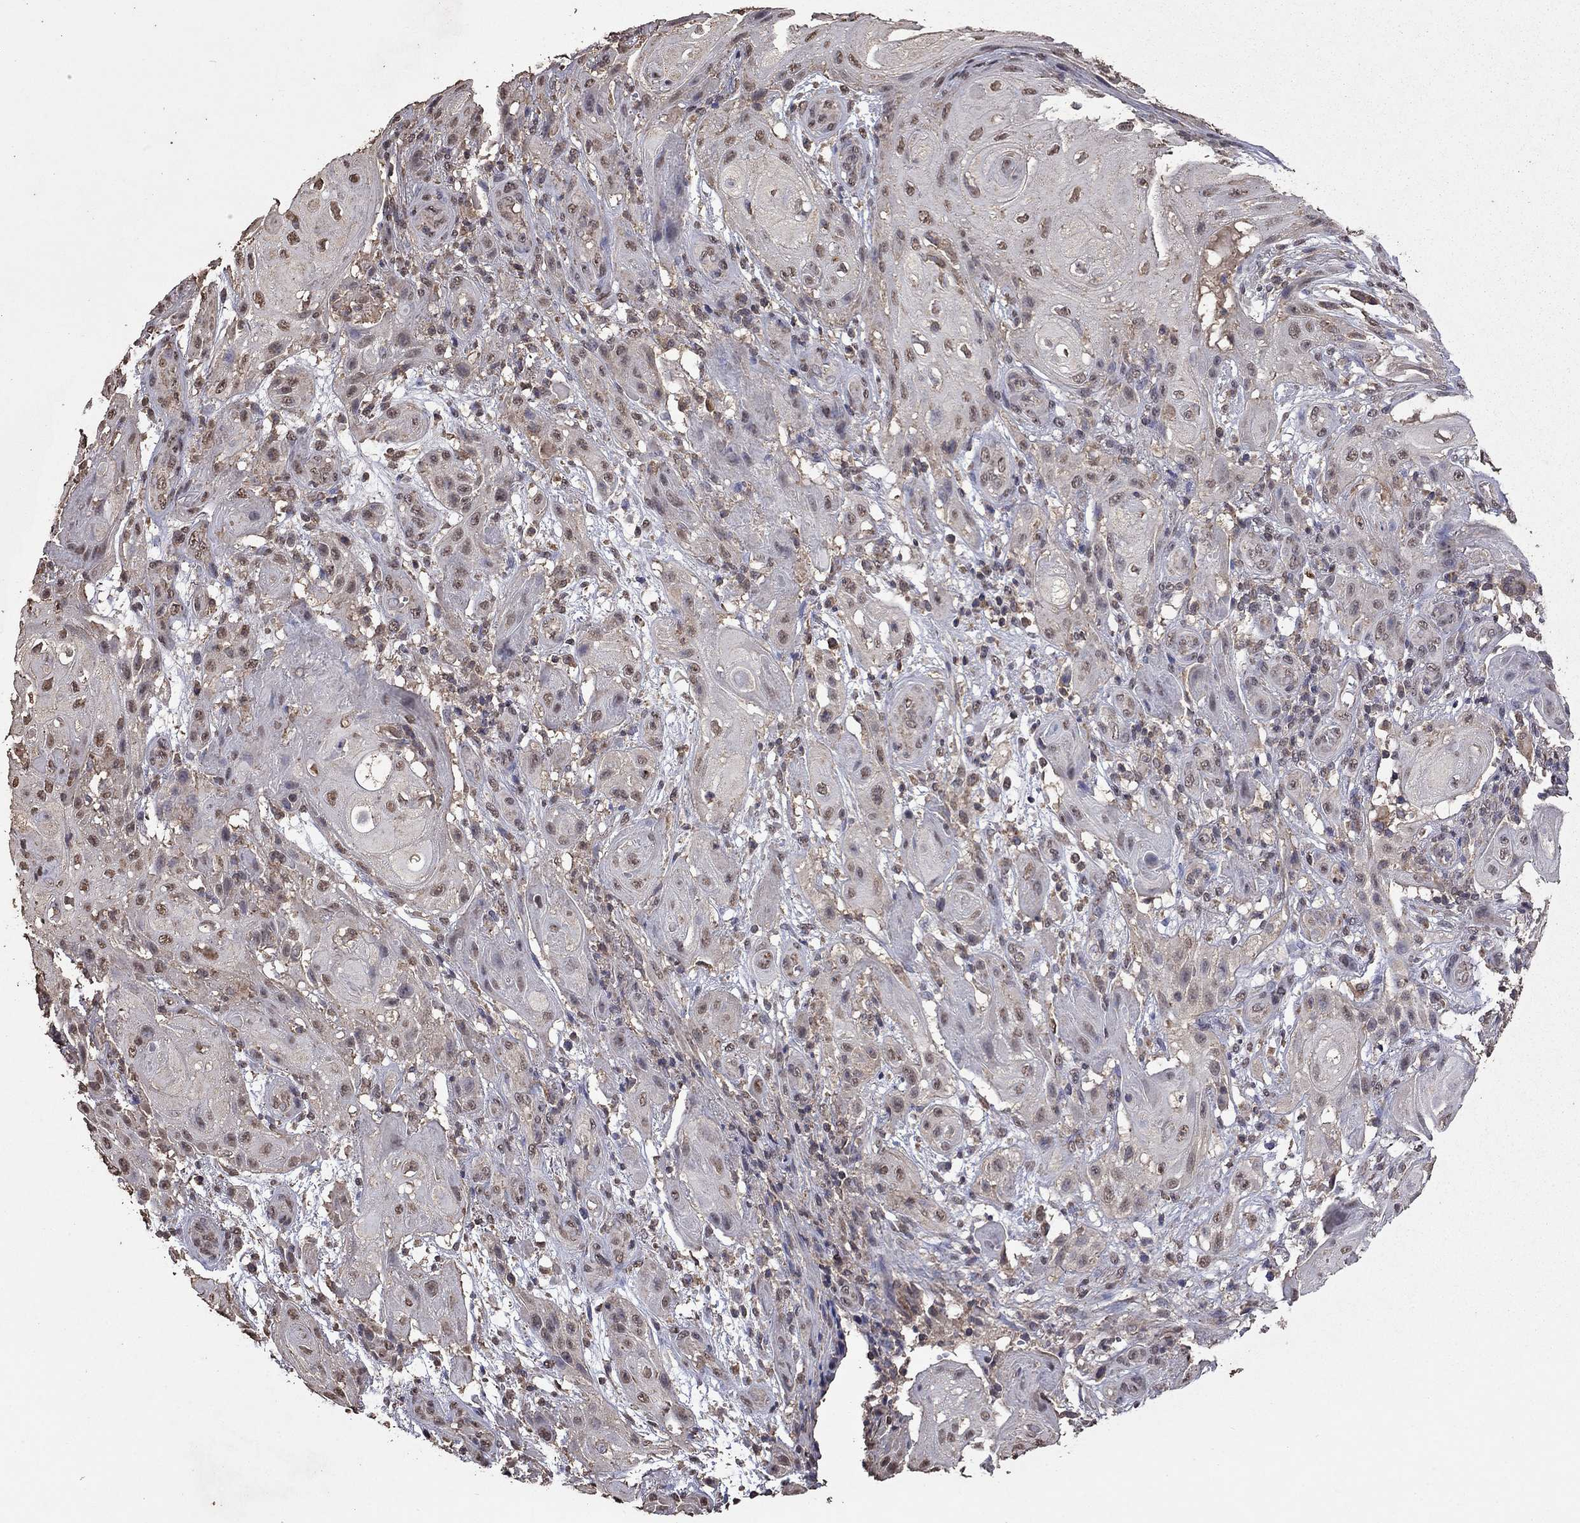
{"staining": {"intensity": "negative", "quantity": "none", "location": "none"}, "tissue": "skin cancer", "cell_type": "Tumor cells", "image_type": "cancer", "snomed": [{"axis": "morphology", "description": "Squamous cell carcinoma, NOS"}, {"axis": "topography", "description": "Skin"}], "caption": "There is no significant staining in tumor cells of squamous cell carcinoma (skin). (DAB (3,3'-diaminobenzidine) immunohistochemistry visualized using brightfield microscopy, high magnification).", "gene": "SERPINA5", "patient": {"sex": "male", "age": 62}}